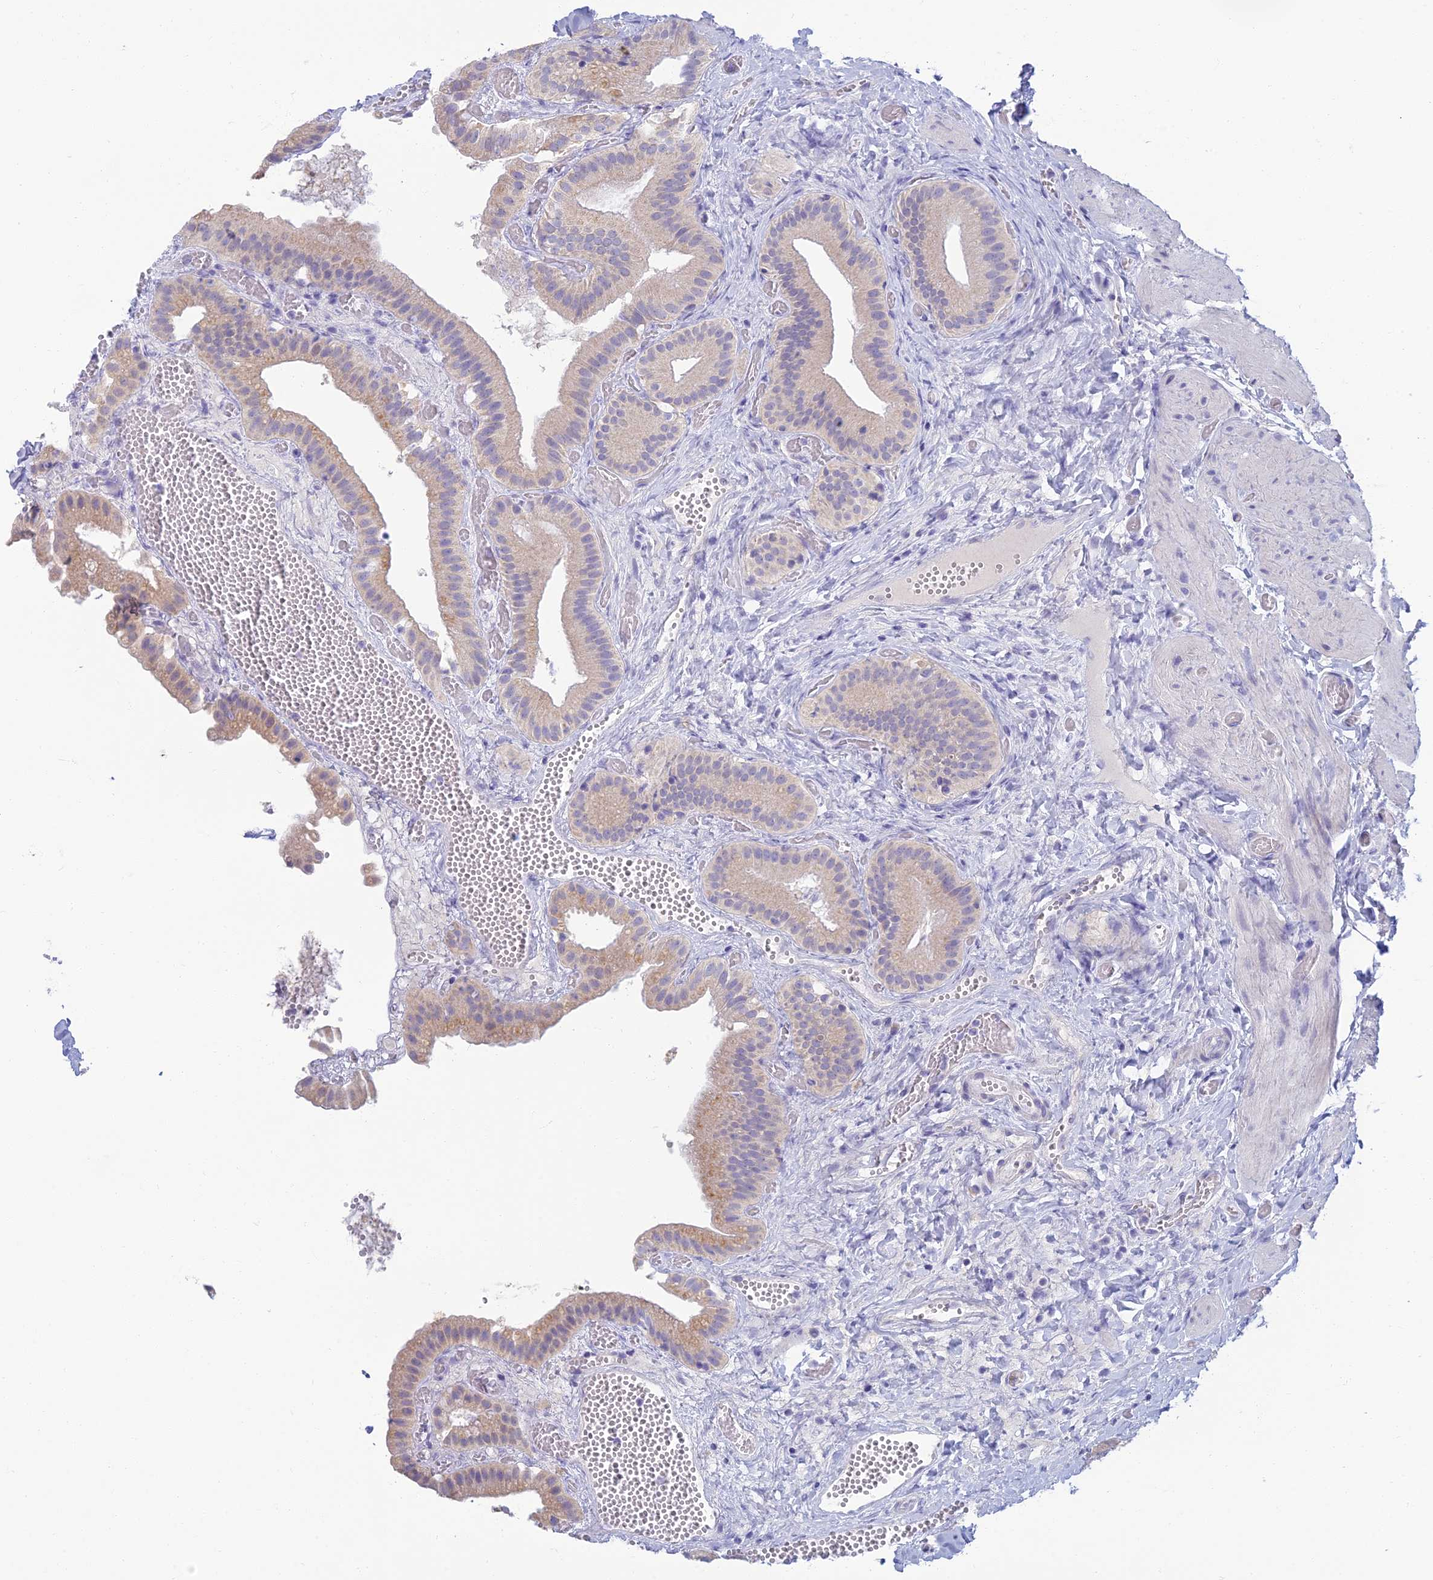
{"staining": {"intensity": "weak", "quantity": "25%-75%", "location": "cytoplasmic/membranous"}, "tissue": "gallbladder", "cell_type": "Glandular cells", "image_type": "normal", "snomed": [{"axis": "morphology", "description": "Normal tissue, NOS"}, {"axis": "topography", "description": "Gallbladder"}], "caption": "An IHC image of benign tissue is shown. Protein staining in brown shows weak cytoplasmic/membranous positivity in gallbladder within glandular cells.", "gene": "SLC25A41", "patient": {"sex": "female", "age": 64}}